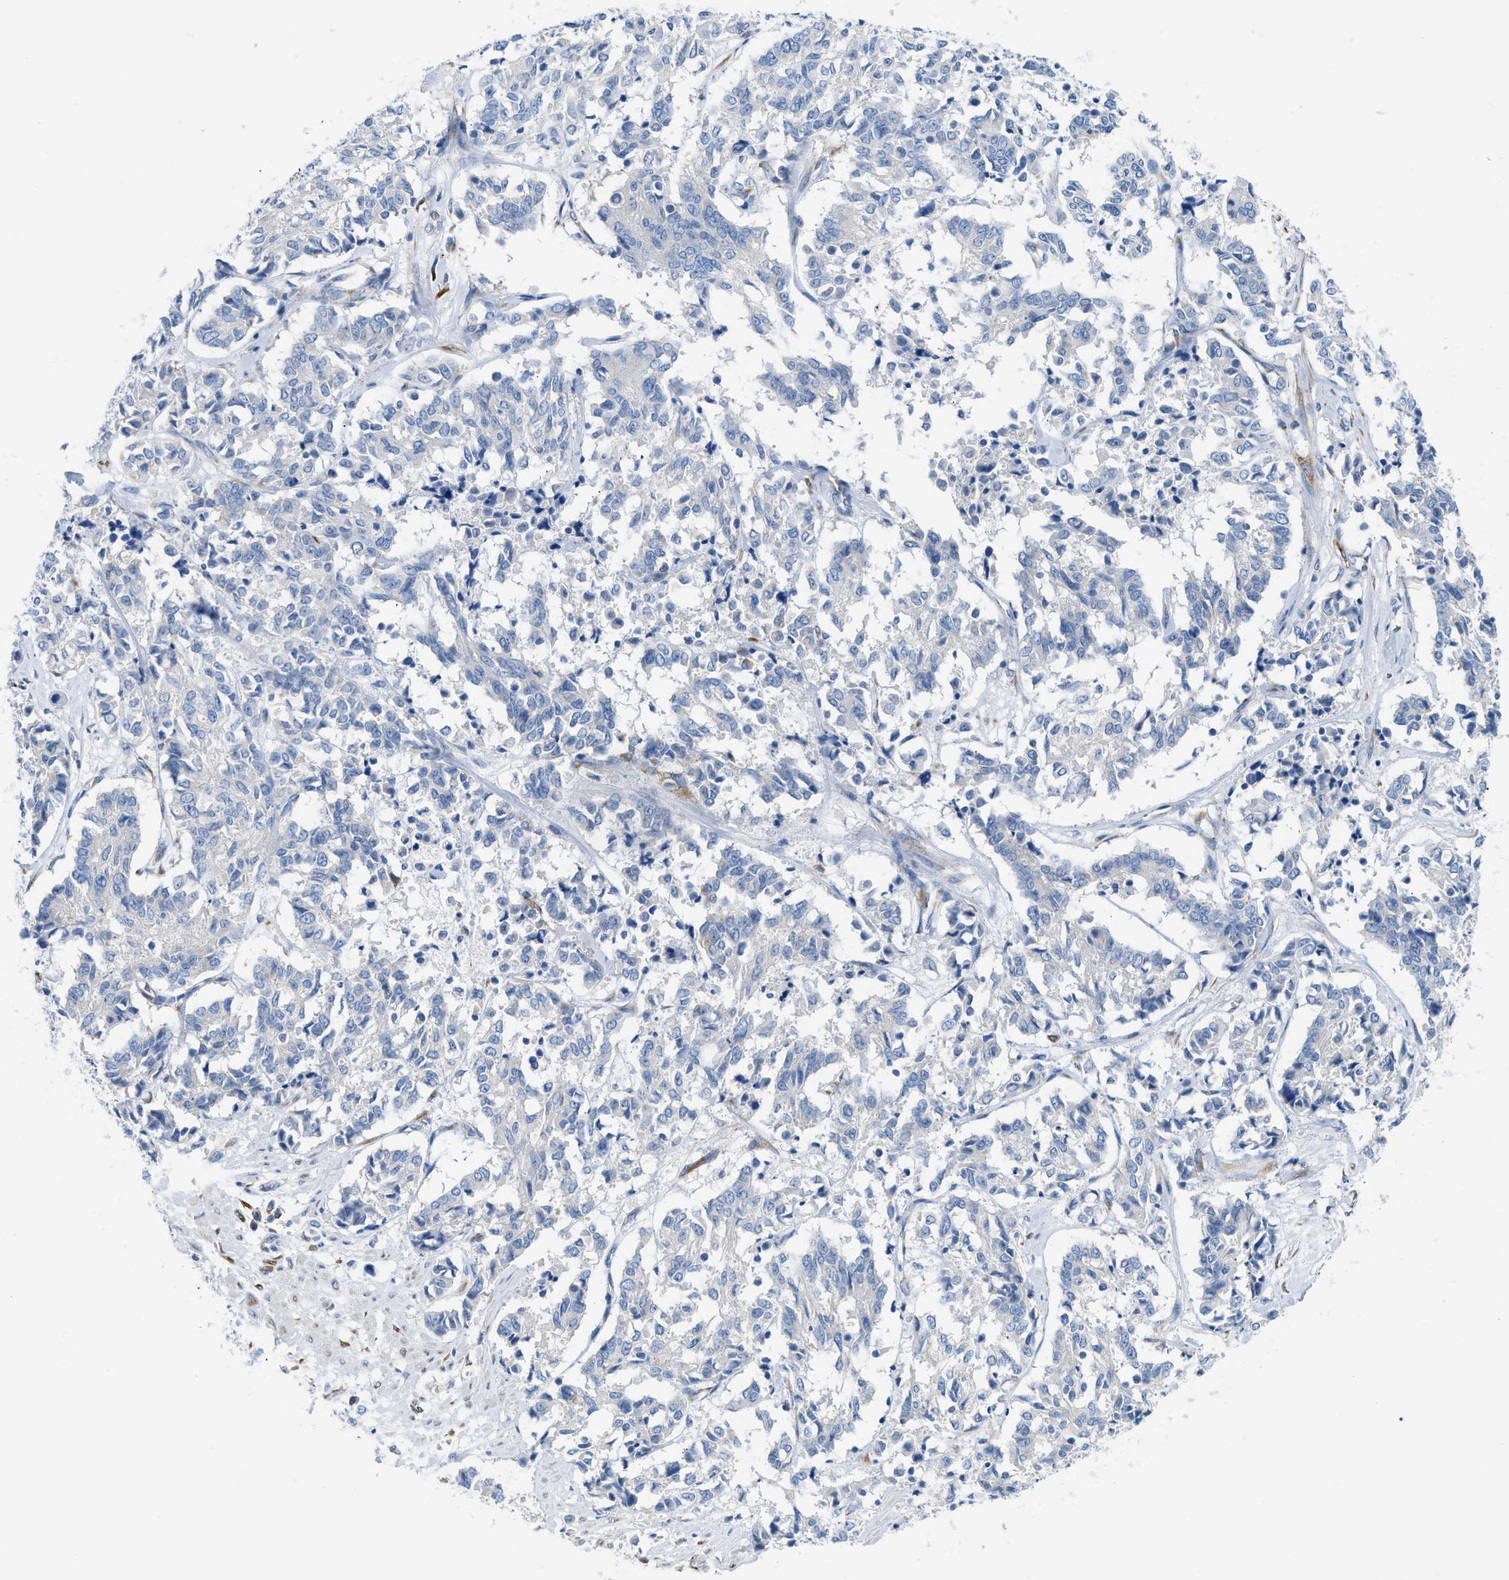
{"staining": {"intensity": "negative", "quantity": "none", "location": "none"}, "tissue": "cervical cancer", "cell_type": "Tumor cells", "image_type": "cancer", "snomed": [{"axis": "morphology", "description": "Squamous cell carcinoma, NOS"}, {"axis": "topography", "description": "Cervix"}], "caption": "Human cervical squamous cell carcinoma stained for a protein using IHC exhibits no staining in tumor cells.", "gene": "BNC2", "patient": {"sex": "female", "age": 35}}